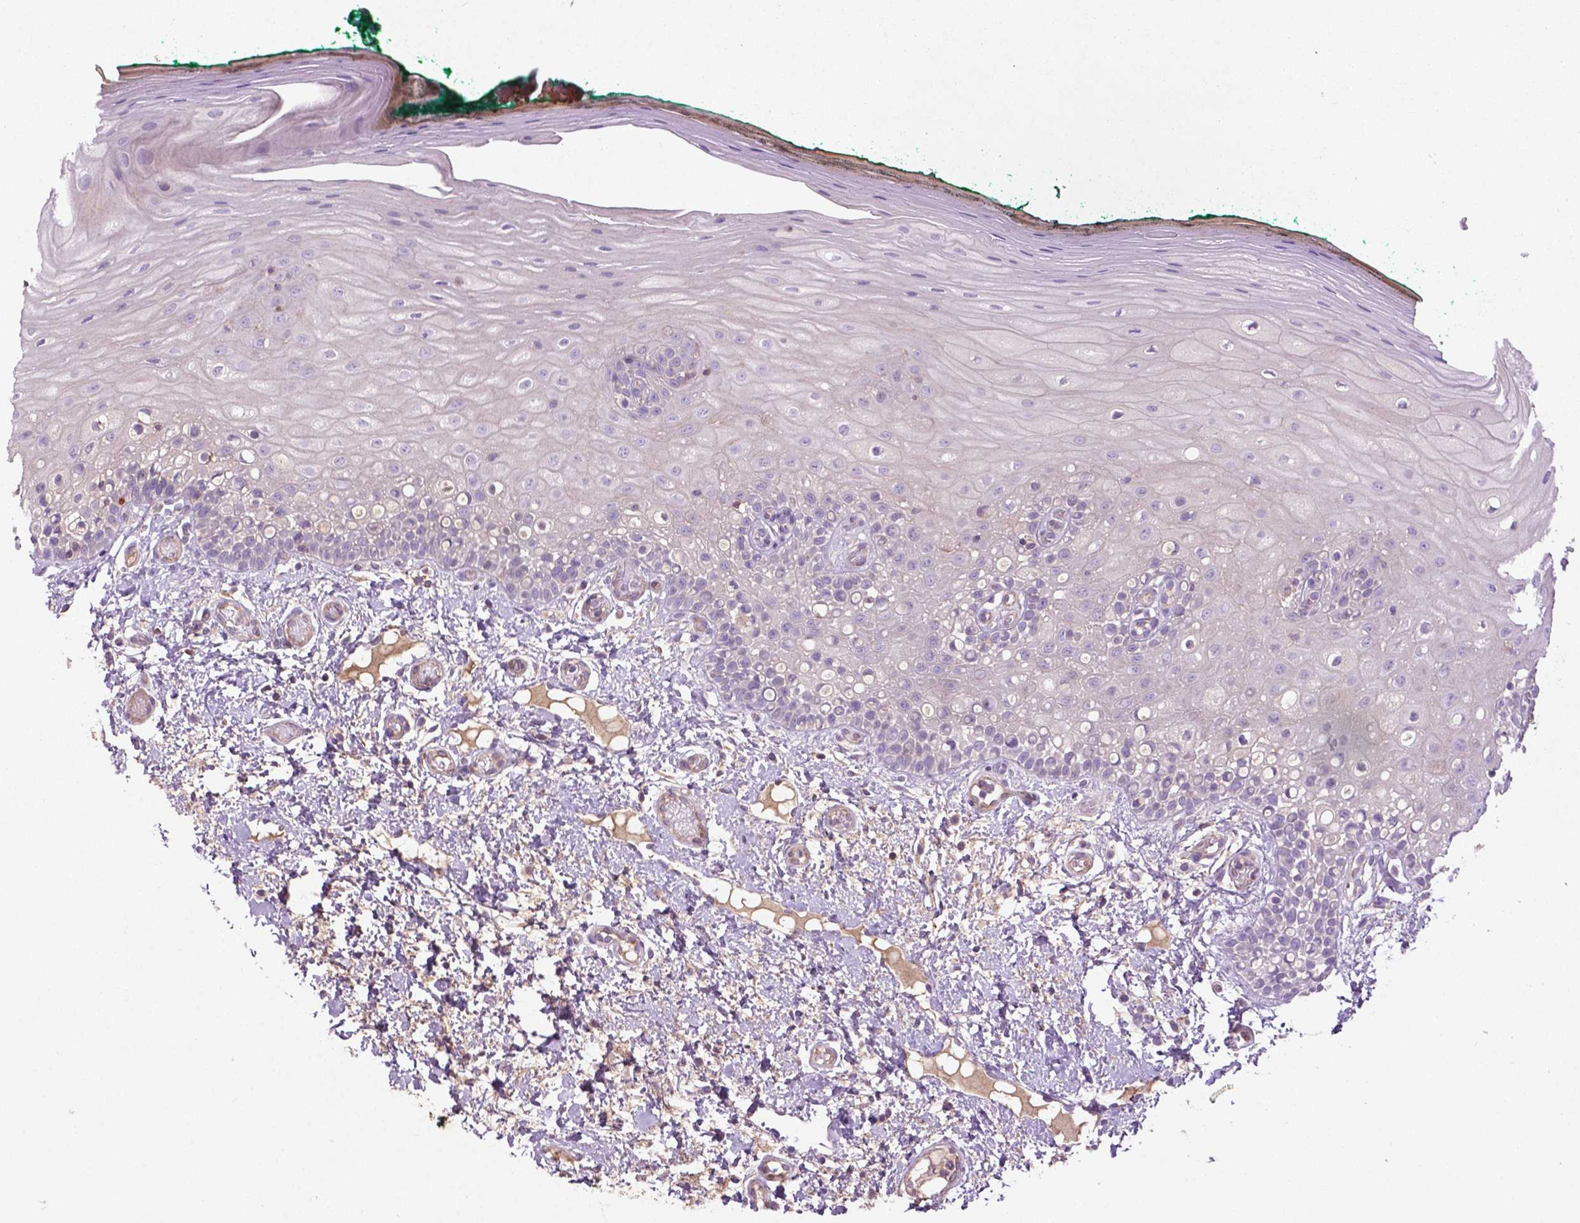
{"staining": {"intensity": "negative", "quantity": "none", "location": "none"}, "tissue": "oral mucosa", "cell_type": "Squamous epithelial cells", "image_type": "normal", "snomed": [{"axis": "morphology", "description": "Normal tissue, NOS"}, {"axis": "topography", "description": "Oral tissue"}], "caption": "Immunohistochemistry of normal oral mucosa demonstrates no positivity in squamous epithelial cells. The staining is performed using DAB brown chromogen with nuclei counter-stained in using hematoxylin.", "gene": "BMP4", "patient": {"sex": "female", "age": 83}}